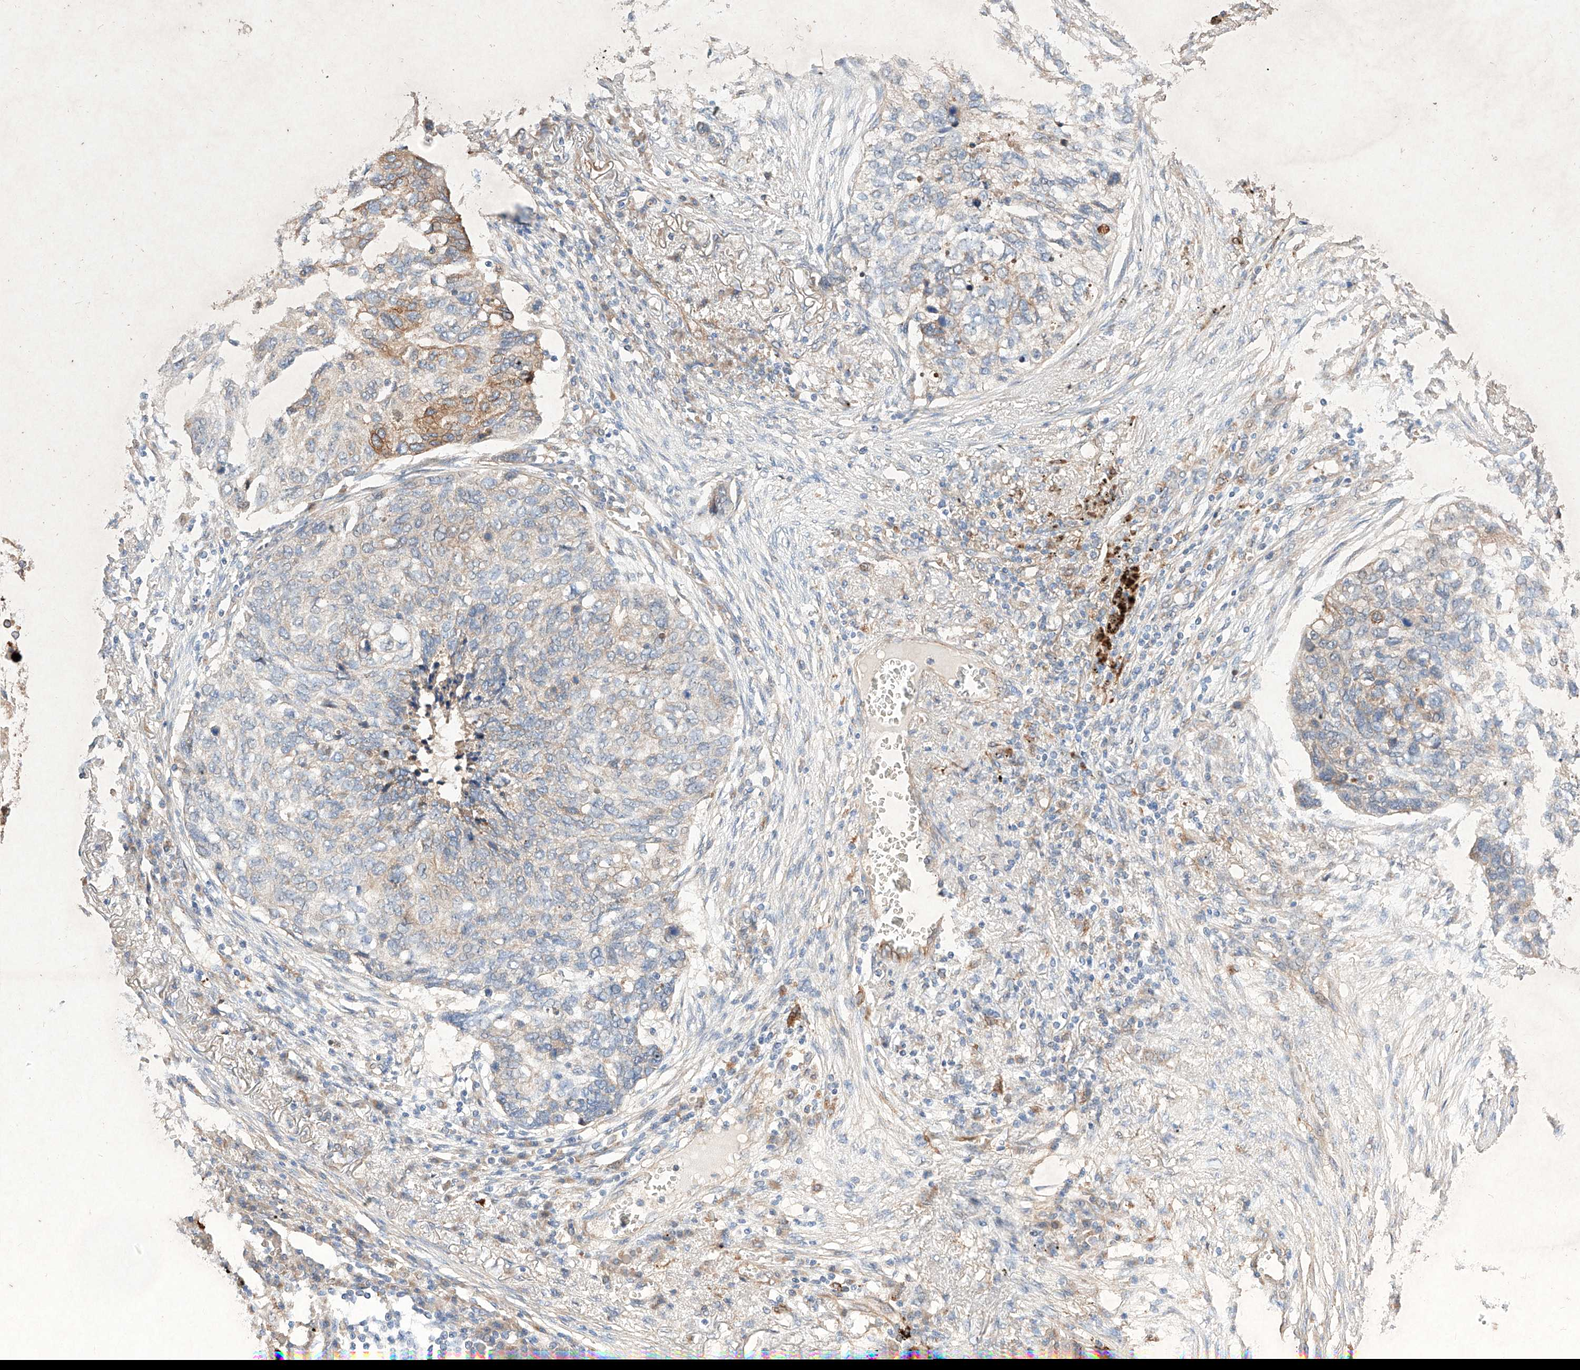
{"staining": {"intensity": "negative", "quantity": "none", "location": "none"}, "tissue": "lung cancer", "cell_type": "Tumor cells", "image_type": "cancer", "snomed": [{"axis": "morphology", "description": "Squamous cell carcinoma, NOS"}, {"axis": "topography", "description": "Lung"}], "caption": "This is an IHC micrograph of lung cancer. There is no positivity in tumor cells.", "gene": "C6orf62", "patient": {"sex": "female", "age": 63}}